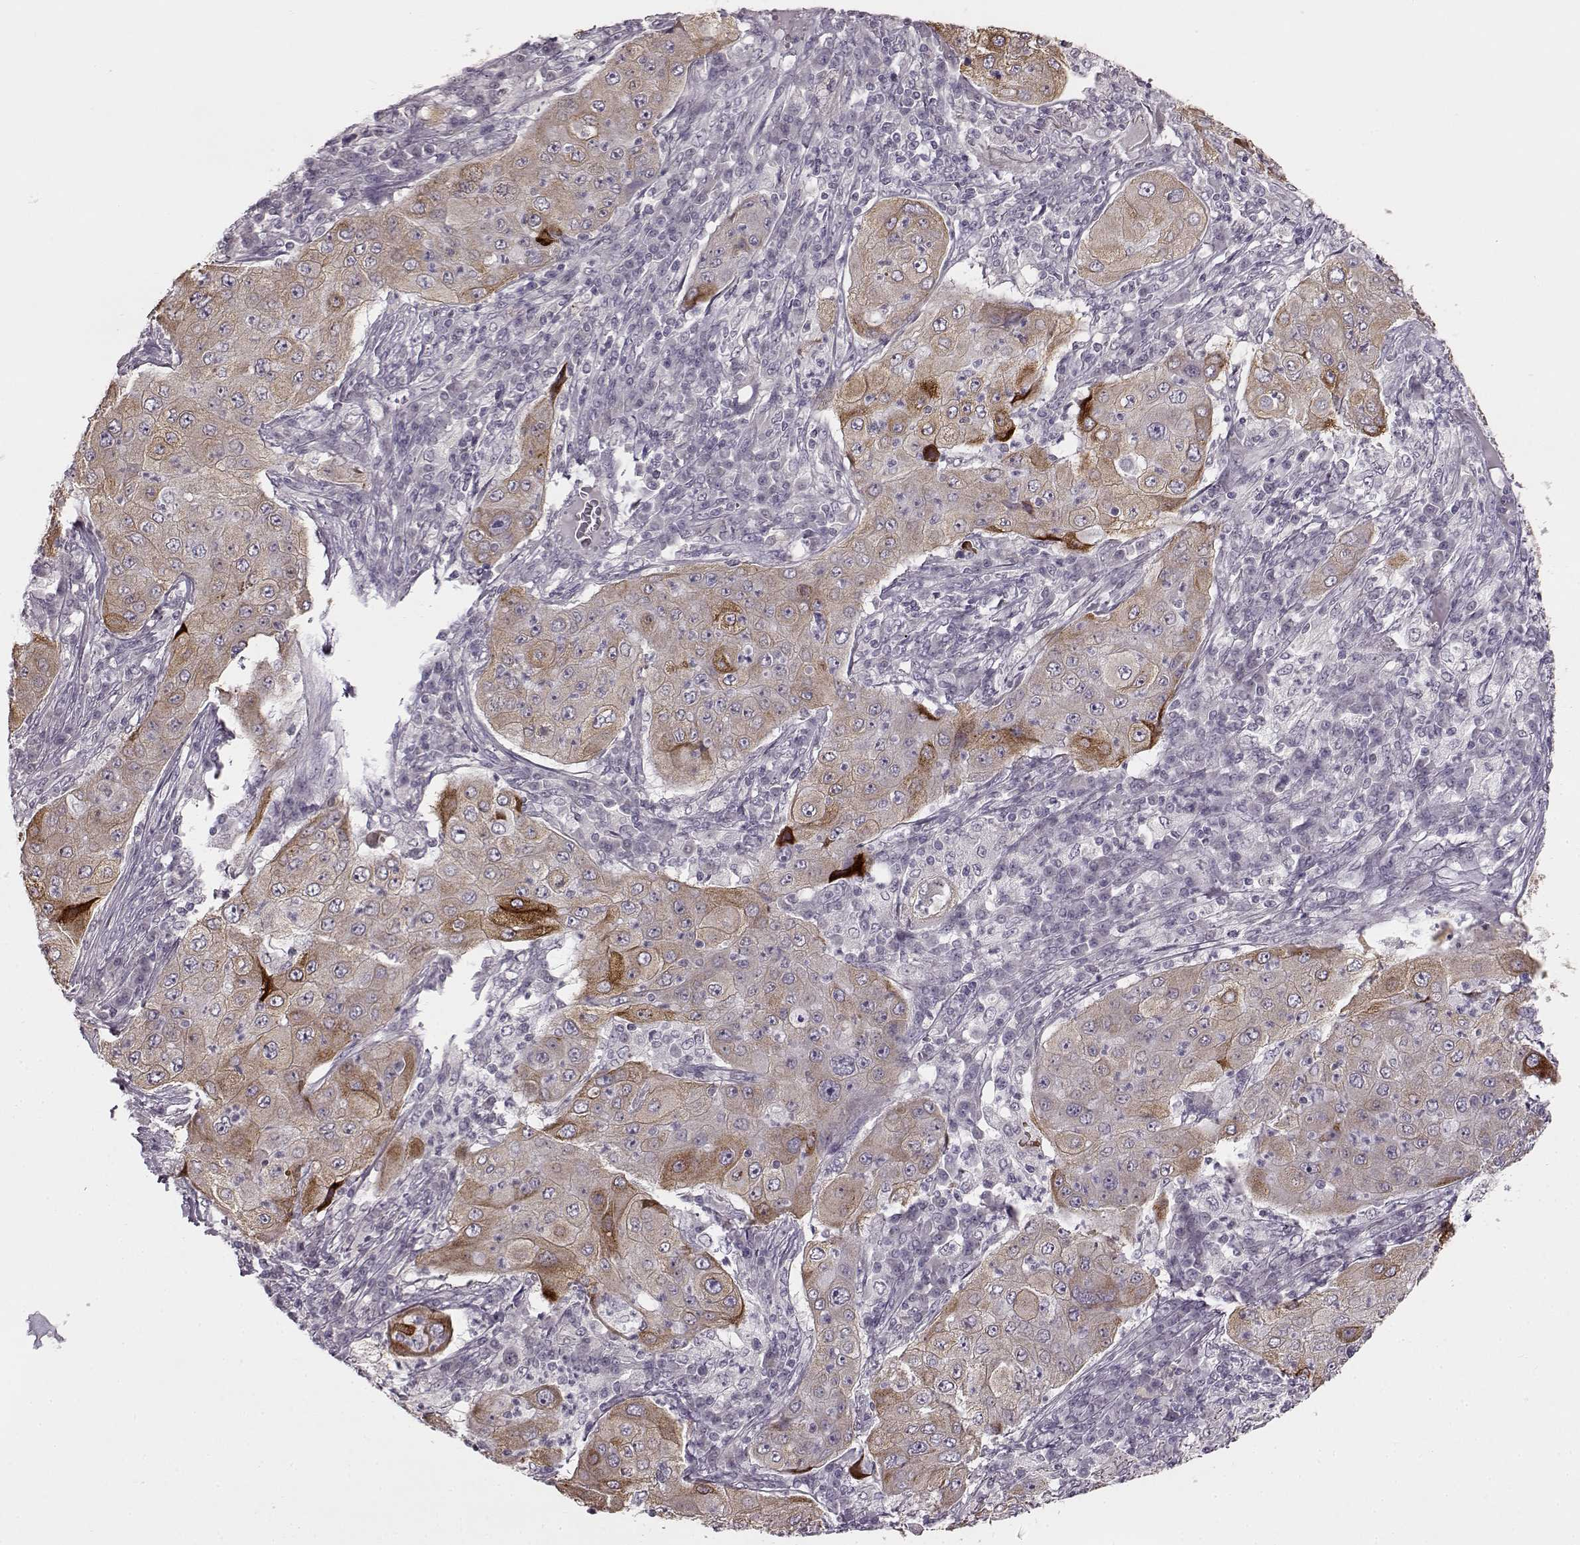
{"staining": {"intensity": "moderate", "quantity": "<25%", "location": "cytoplasmic/membranous"}, "tissue": "lung cancer", "cell_type": "Tumor cells", "image_type": "cancer", "snomed": [{"axis": "morphology", "description": "Squamous cell carcinoma, NOS"}, {"axis": "topography", "description": "Lung"}], "caption": "The micrograph displays a brown stain indicating the presence of a protein in the cytoplasmic/membranous of tumor cells in lung squamous cell carcinoma.", "gene": "MAP6D1", "patient": {"sex": "female", "age": 59}}